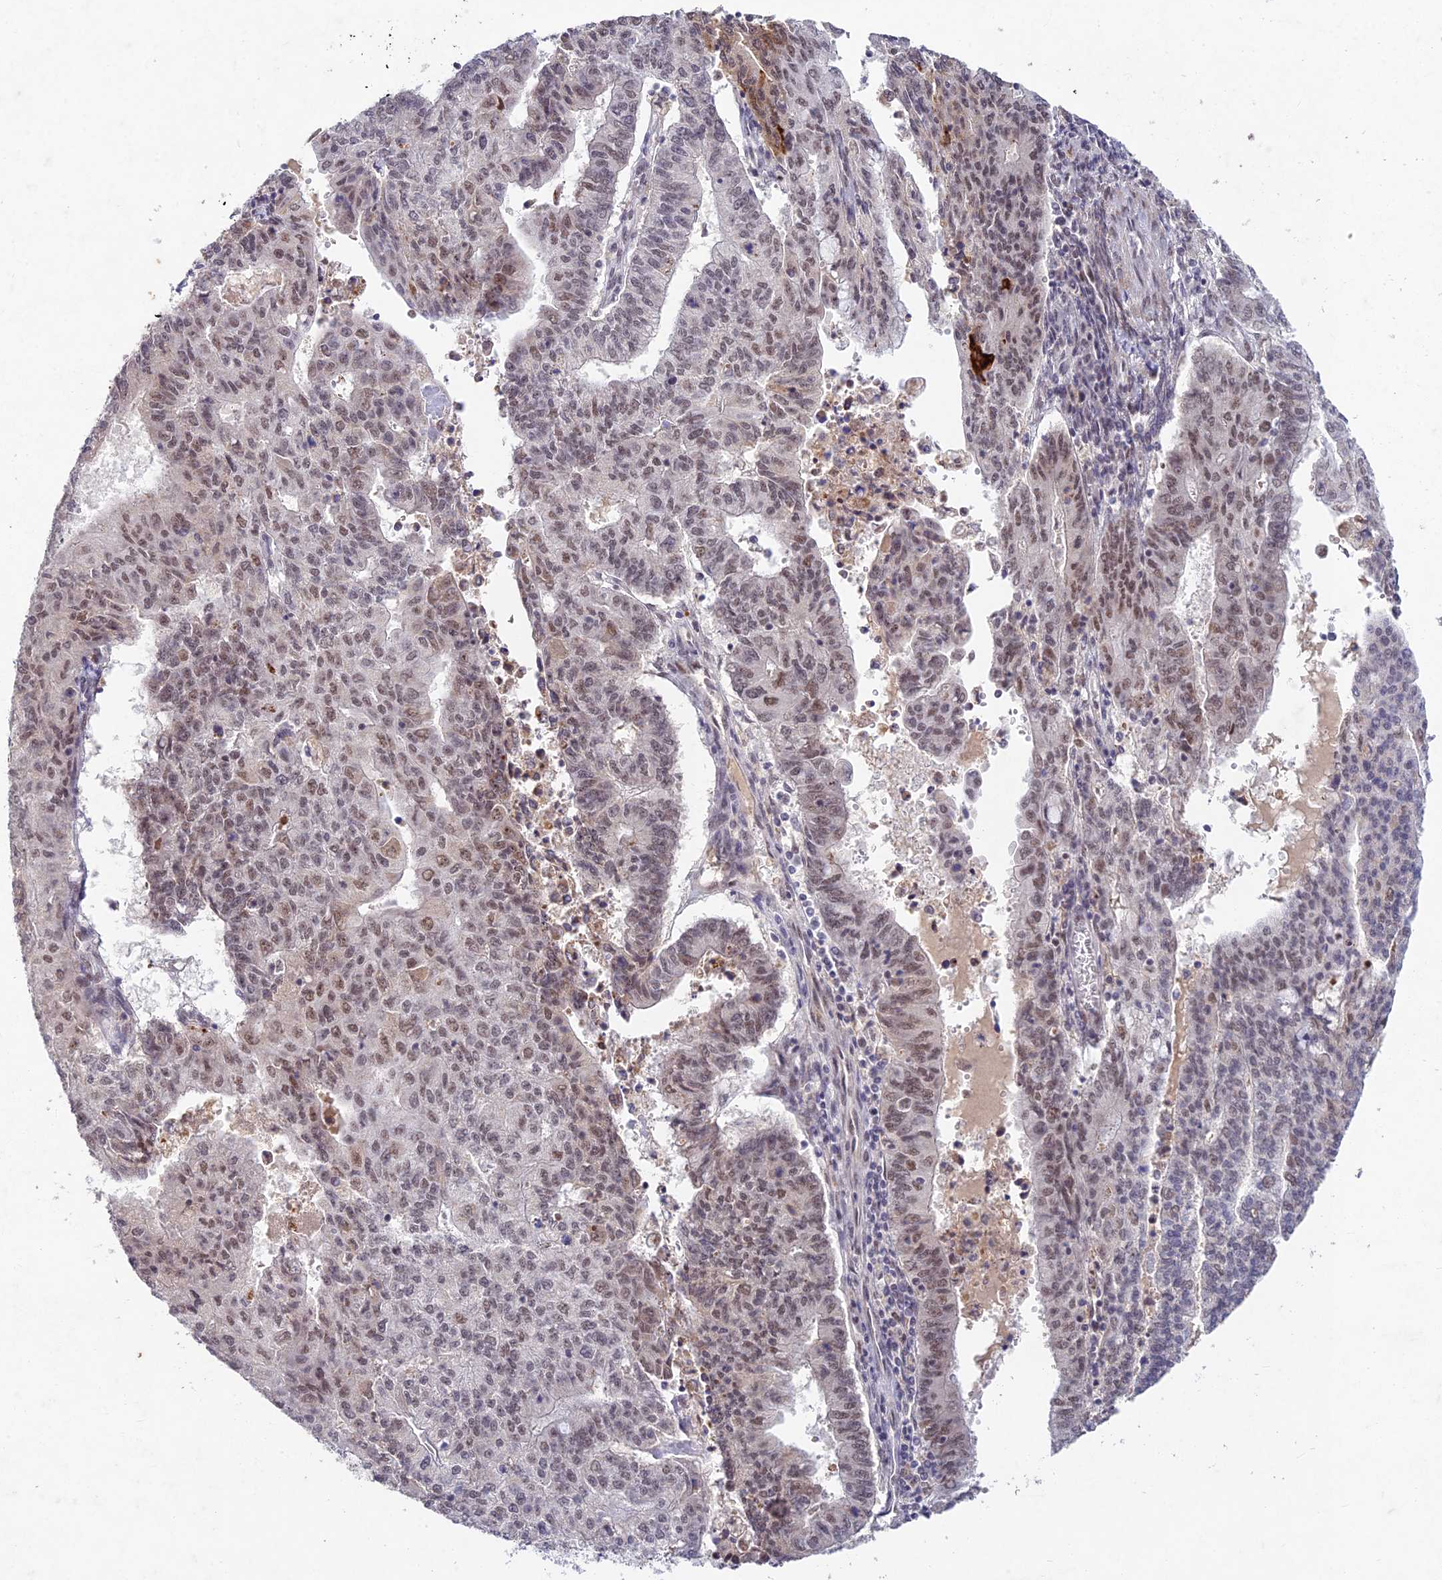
{"staining": {"intensity": "moderate", "quantity": ">75%", "location": "nuclear"}, "tissue": "endometrial cancer", "cell_type": "Tumor cells", "image_type": "cancer", "snomed": [{"axis": "morphology", "description": "Adenocarcinoma, NOS"}, {"axis": "topography", "description": "Endometrium"}], "caption": "A brown stain labels moderate nuclear expression of a protein in endometrial cancer (adenocarcinoma) tumor cells.", "gene": "RAVER1", "patient": {"sex": "female", "age": 59}}